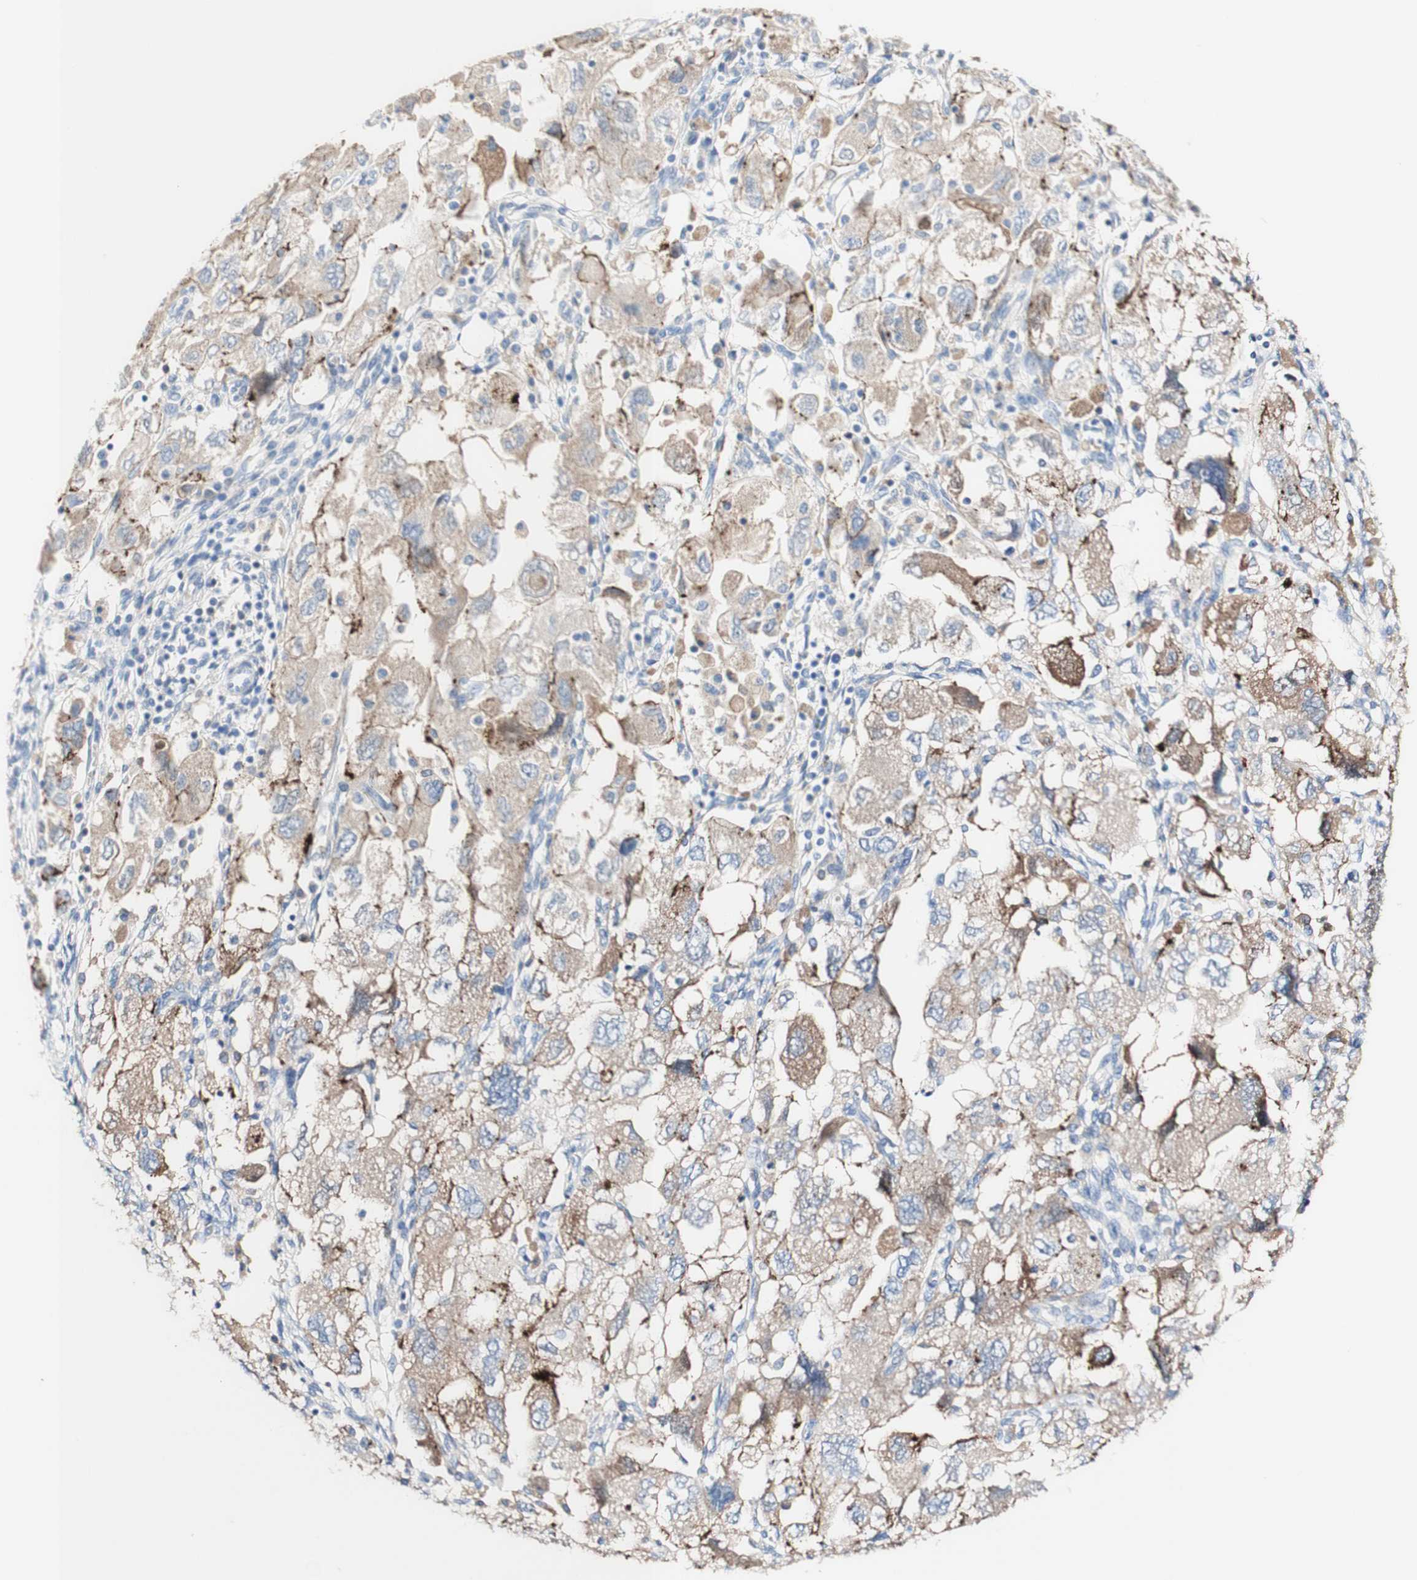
{"staining": {"intensity": "moderate", "quantity": "25%-75%", "location": "cytoplasmic/membranous"}, "tissue": "ovarian cancer", "cell_type": "Tumor cells", "image_type": "cancer", "snomed": [{"axis": "morphology", "description": "Carcinoma, NOS"}, {"axis": "morphology", "description": "Cystadenocarcinoma, serous, NOS"}, {"axis": "topography", "description": "Ovary"}], "caption": "Ovarian serous cystadenocarcinoma was stained to show a protein in brown. There is medium levels of moderate cytoplasmic/membranous staining in approximately 25%-75% of tumor cells.", "gene": "DSC2", "patient": {"sex": "female", "age": 69}}